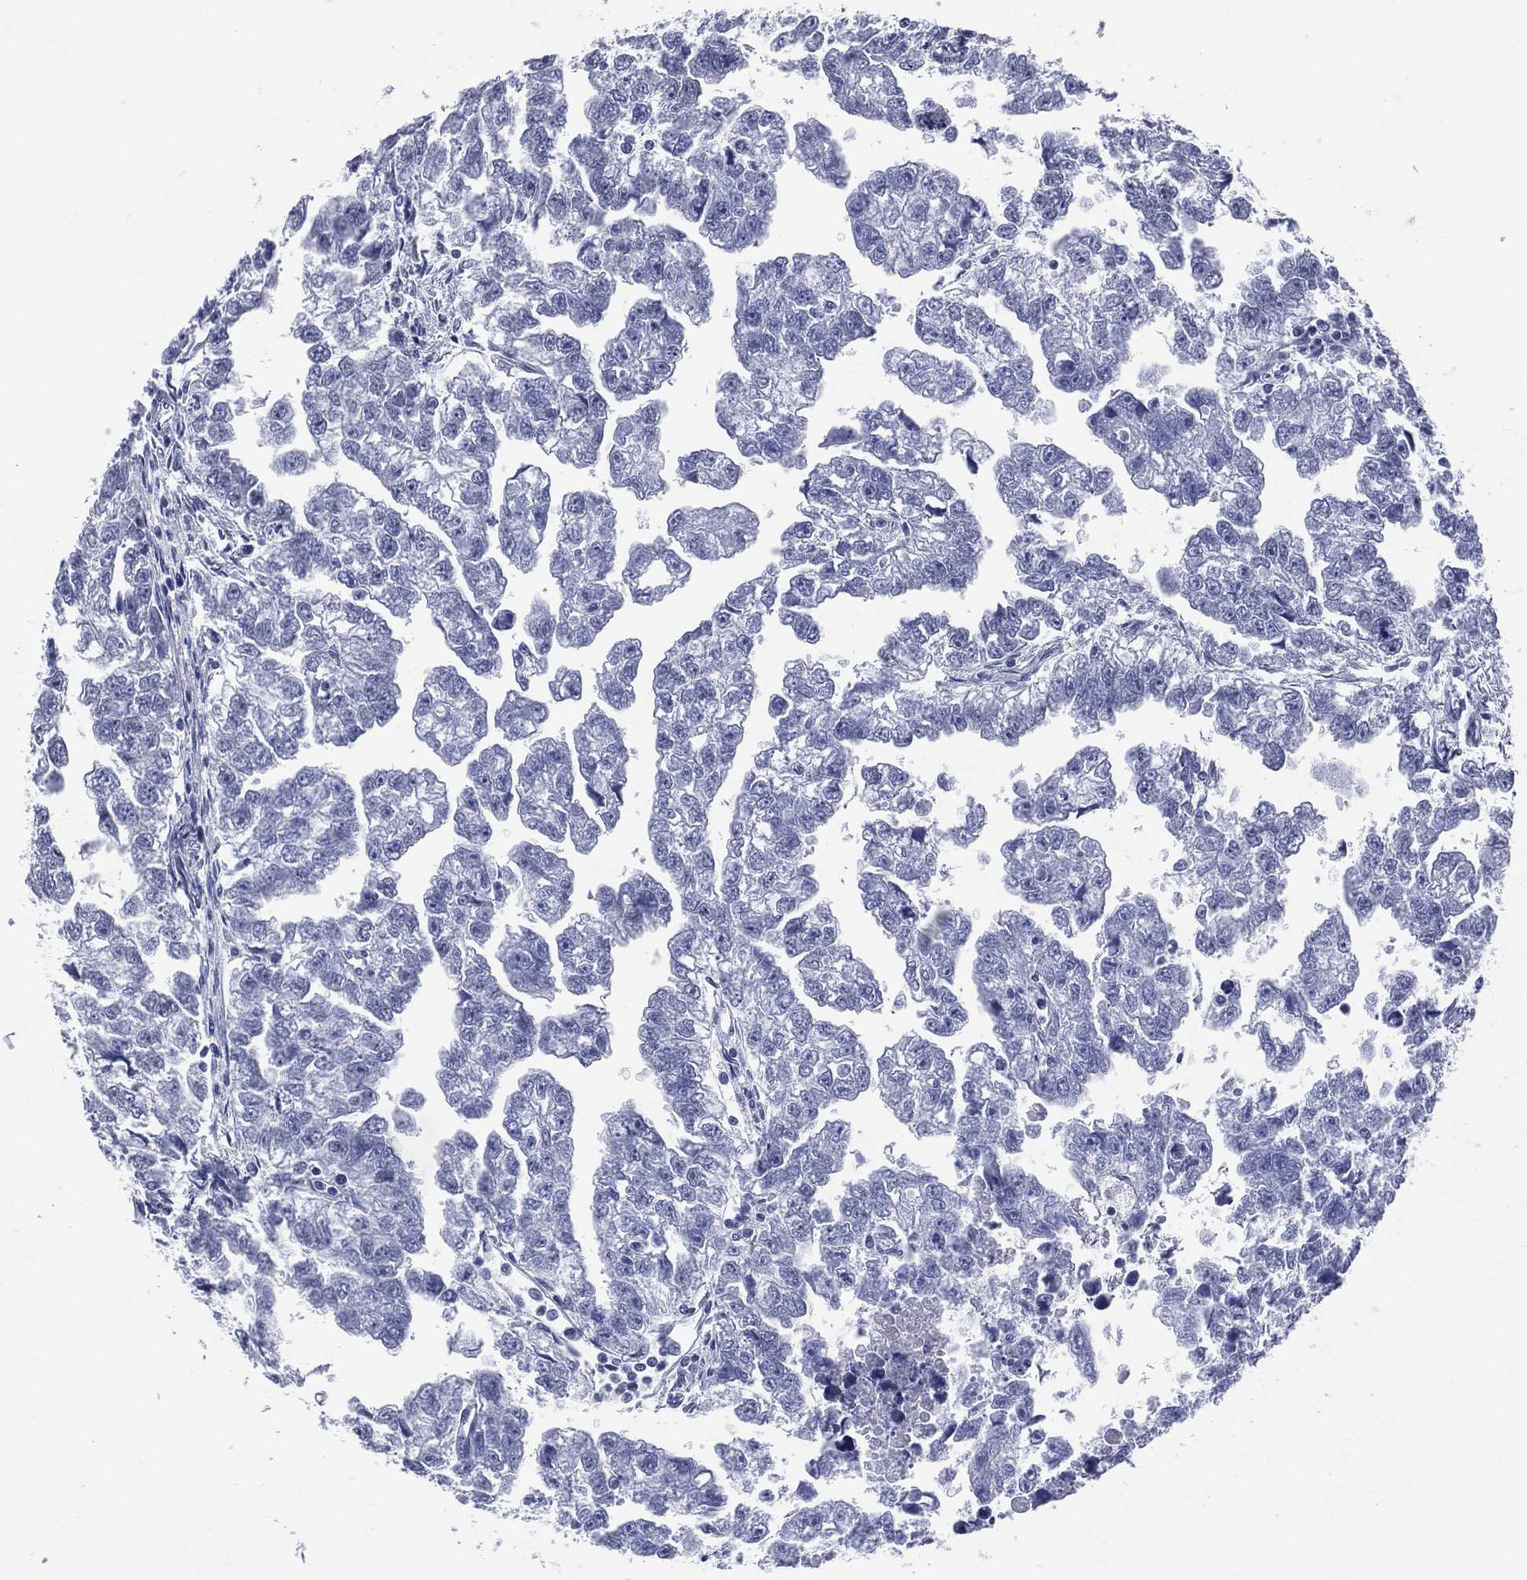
{"staining": {"intensity": "negative", "quantity": "none", "location": "none"}, "tissue": "testis cancer", "cell_type": "Tumor cells", "image_type": "cancer", "snomed": [{"axis": "morphology", "description": "Carcinoma, Embryonal, NOS"}, {"axis": "morphology", "description": "Teratoma, malignant, NOS"}, {"axis": "topography", "description": "Testis"}], "caption": "There is no significant staining in tumor cells of testis malignant teratoma.", "gene": "MLLT10", "patient": {"sex": "male", "age": 44}}